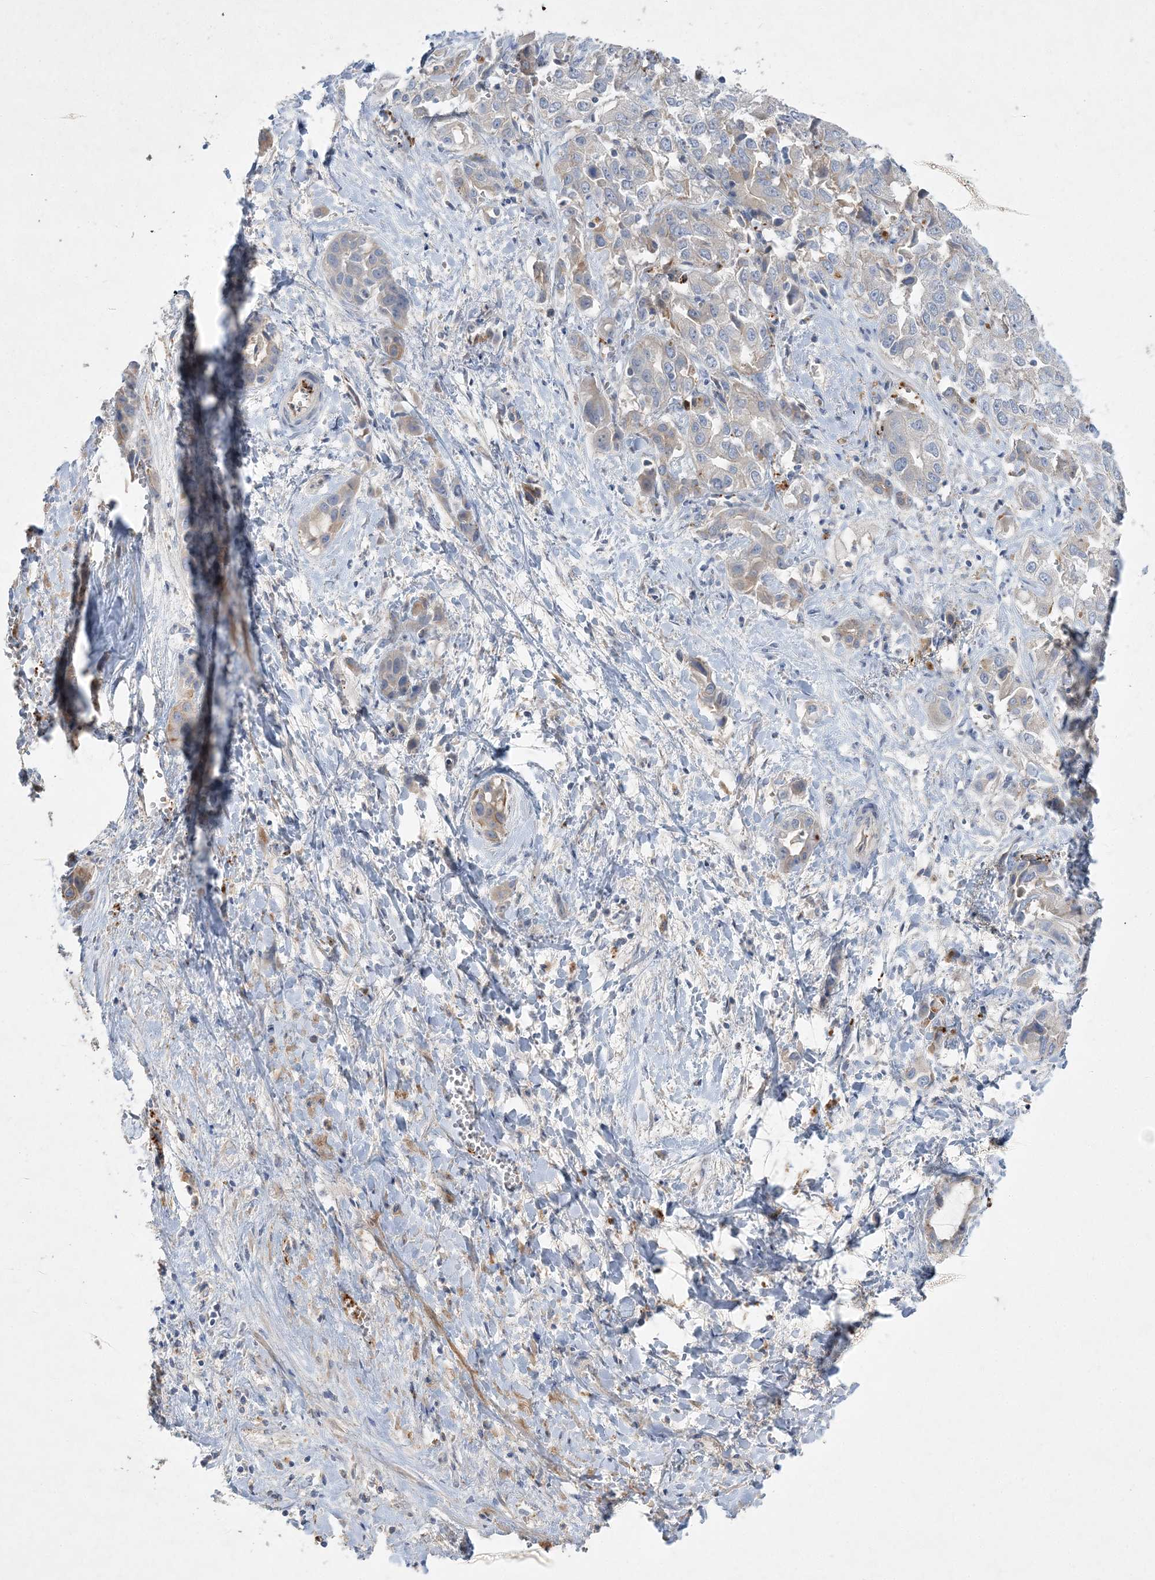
{"staining": {"intensity": "negative", "quantity": "none", "location": "none"}, "tissue": "liver cancer", "cell_type": "Tumor cells", "image_type": "cancer", "snomed": [{"axis": "morphology", "description": "Cholangiocarcinoma"}, {"axis": "topography", "description": "Liver"}], "caption": "The histopathology image shows no staining of tumor cells in liver cancer (cholangiocarcinoma).", "gene": "ADCK2", "patient": {"sex": "female", "age": 52}}